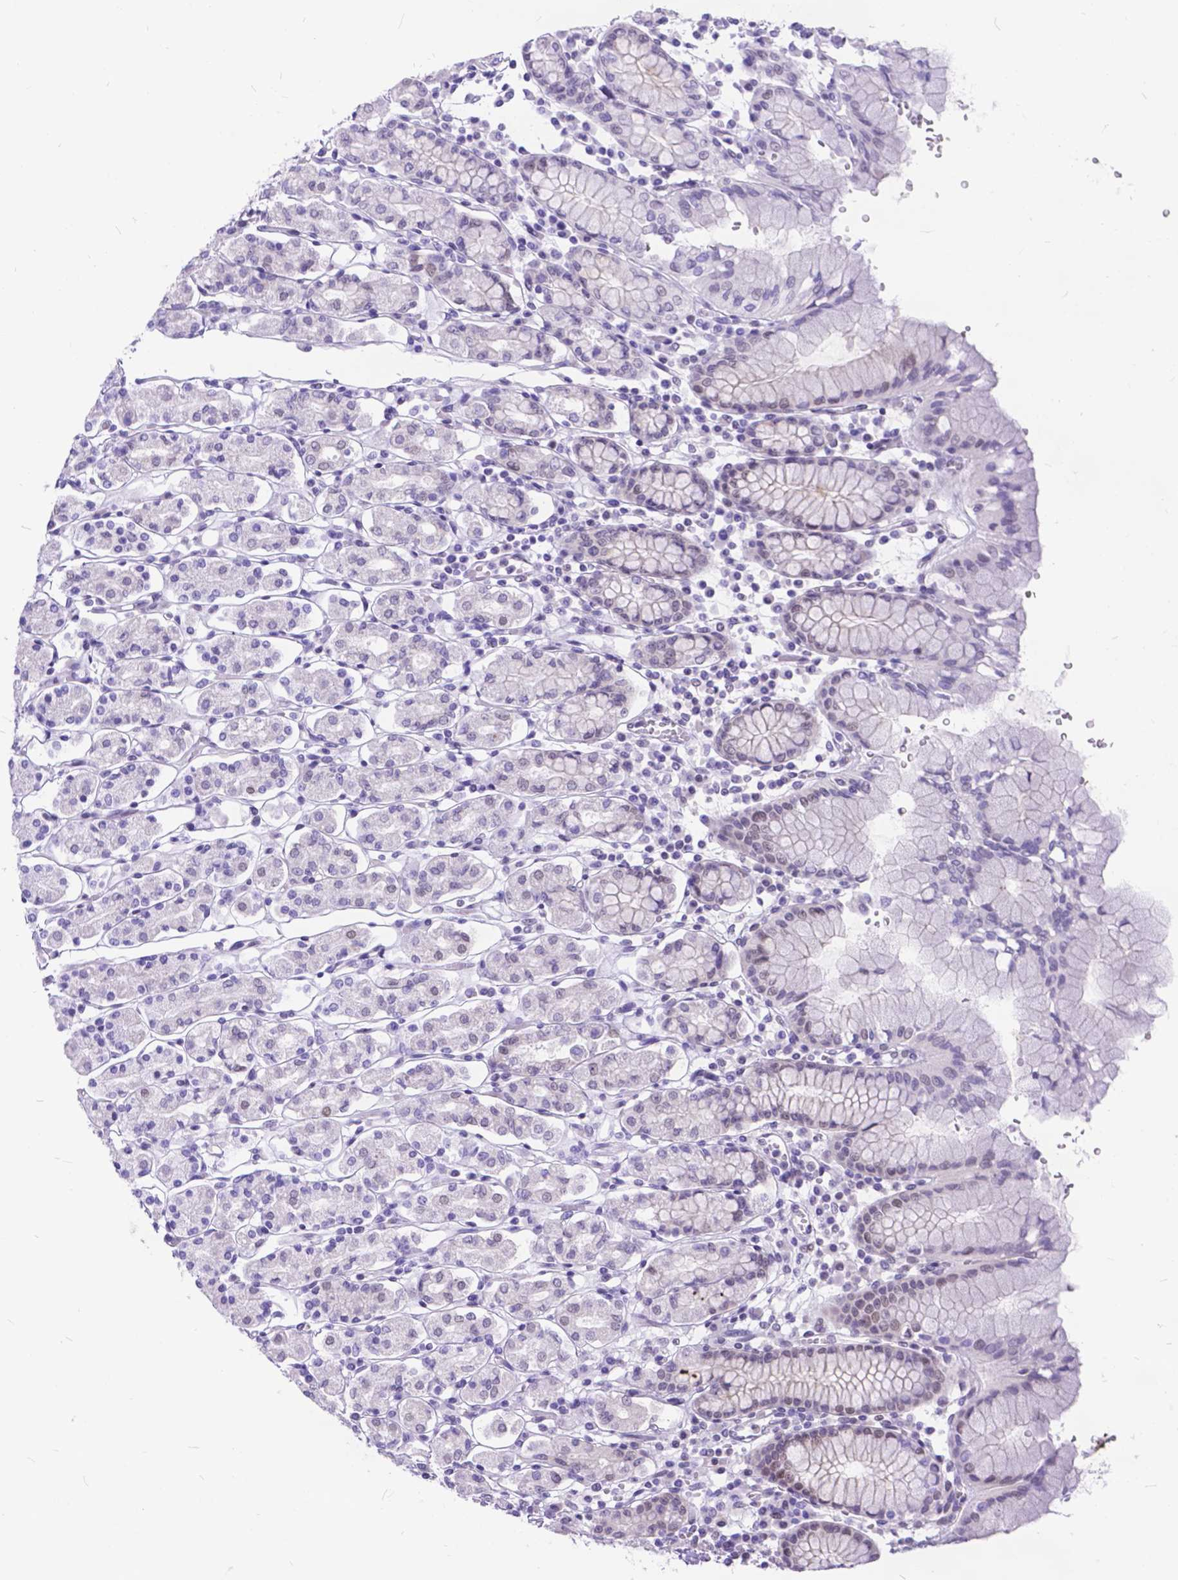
{"staining": {"intensity": "weak", "quantity": "<25%", "location": "nuclear"}, "tissue": "stomach", "cell_type": "Glandular cells", "image_type": "normal", "snomed": [{"axis": "morphology", "description": "Normal tissue, NOS"}, {"axis": "topography", "description": "Stomach, upper"}, {"axis": "topography", "description": "Stomach"}], "caption": "Immunohistochemistry (IHC) histopathology image of unremarkable stomach: human stomach stained with DAB (3,3'-diaminobenzidine) reveals no significant protein staining in glandular cells. (Stains: DAB immunohistochemistry with hematoxylin counter stain, Microscopy: brightfield microscopy at high magnification).", "gene": "FAM124B", "patient": {"sex": "male", "age": 62}}